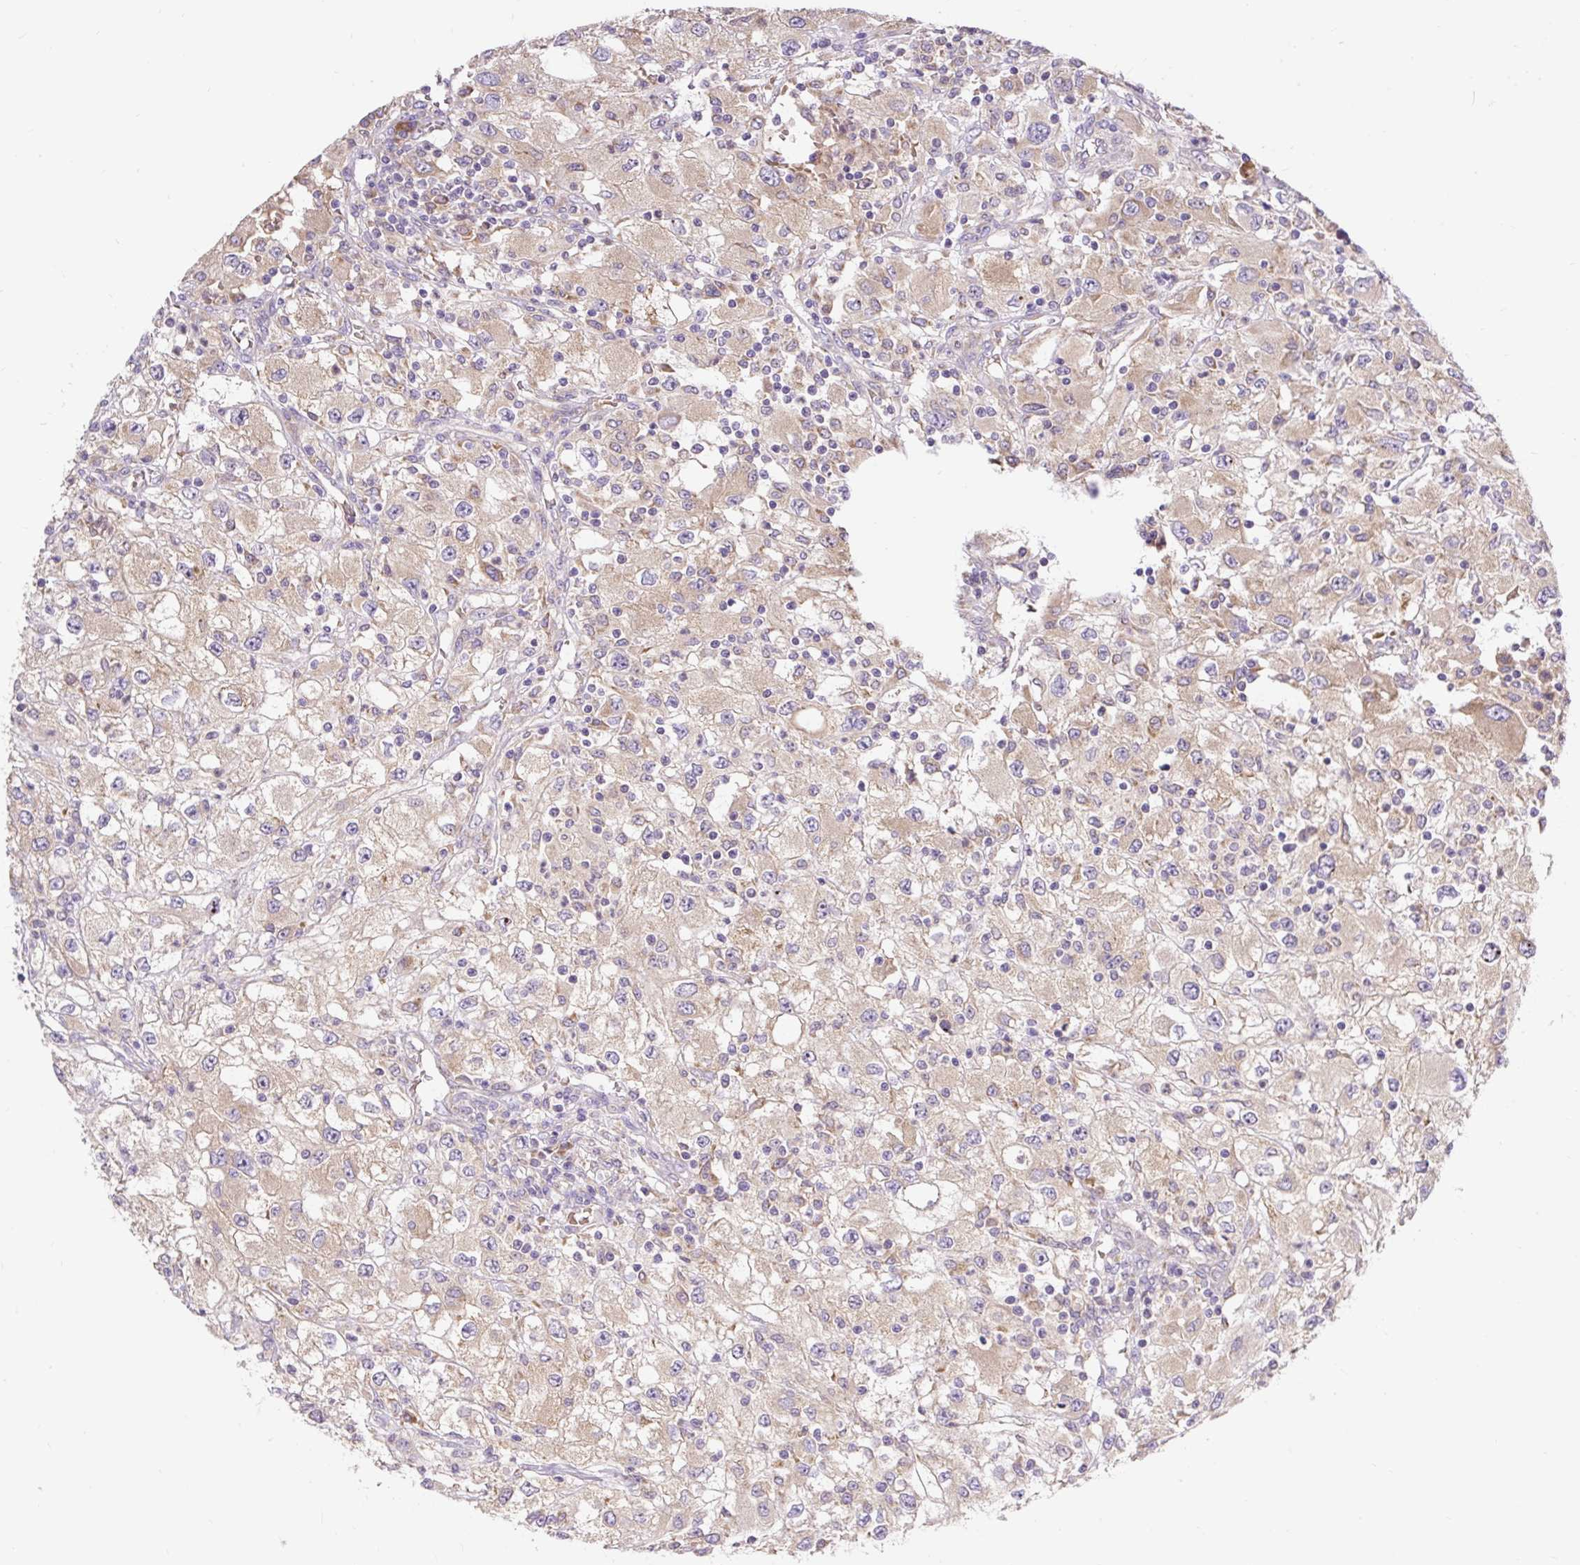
{"staining": {"intensity": "weak", "quantity": ">75%", "location": "cytoplasmic/membranous"}, "tissue": "renal cancer", "cell_type": "Tumor cells", "image_type": "cancer", "snomed": [{"axis": "morphology", "description": "Adenocarcinoma, NOS"}, {"axis": "topography", "description": "Kidney"}], "caption": "Renal cancer stained for a protein exhibits weak cytoplasmic/membranous positivity in tumor cells. Immunohistochemistry stains the protein of interest in brown and the nuclei are stained blue.", "gene": "SEC63", "patient": {"sex": "female", "age": 67}}